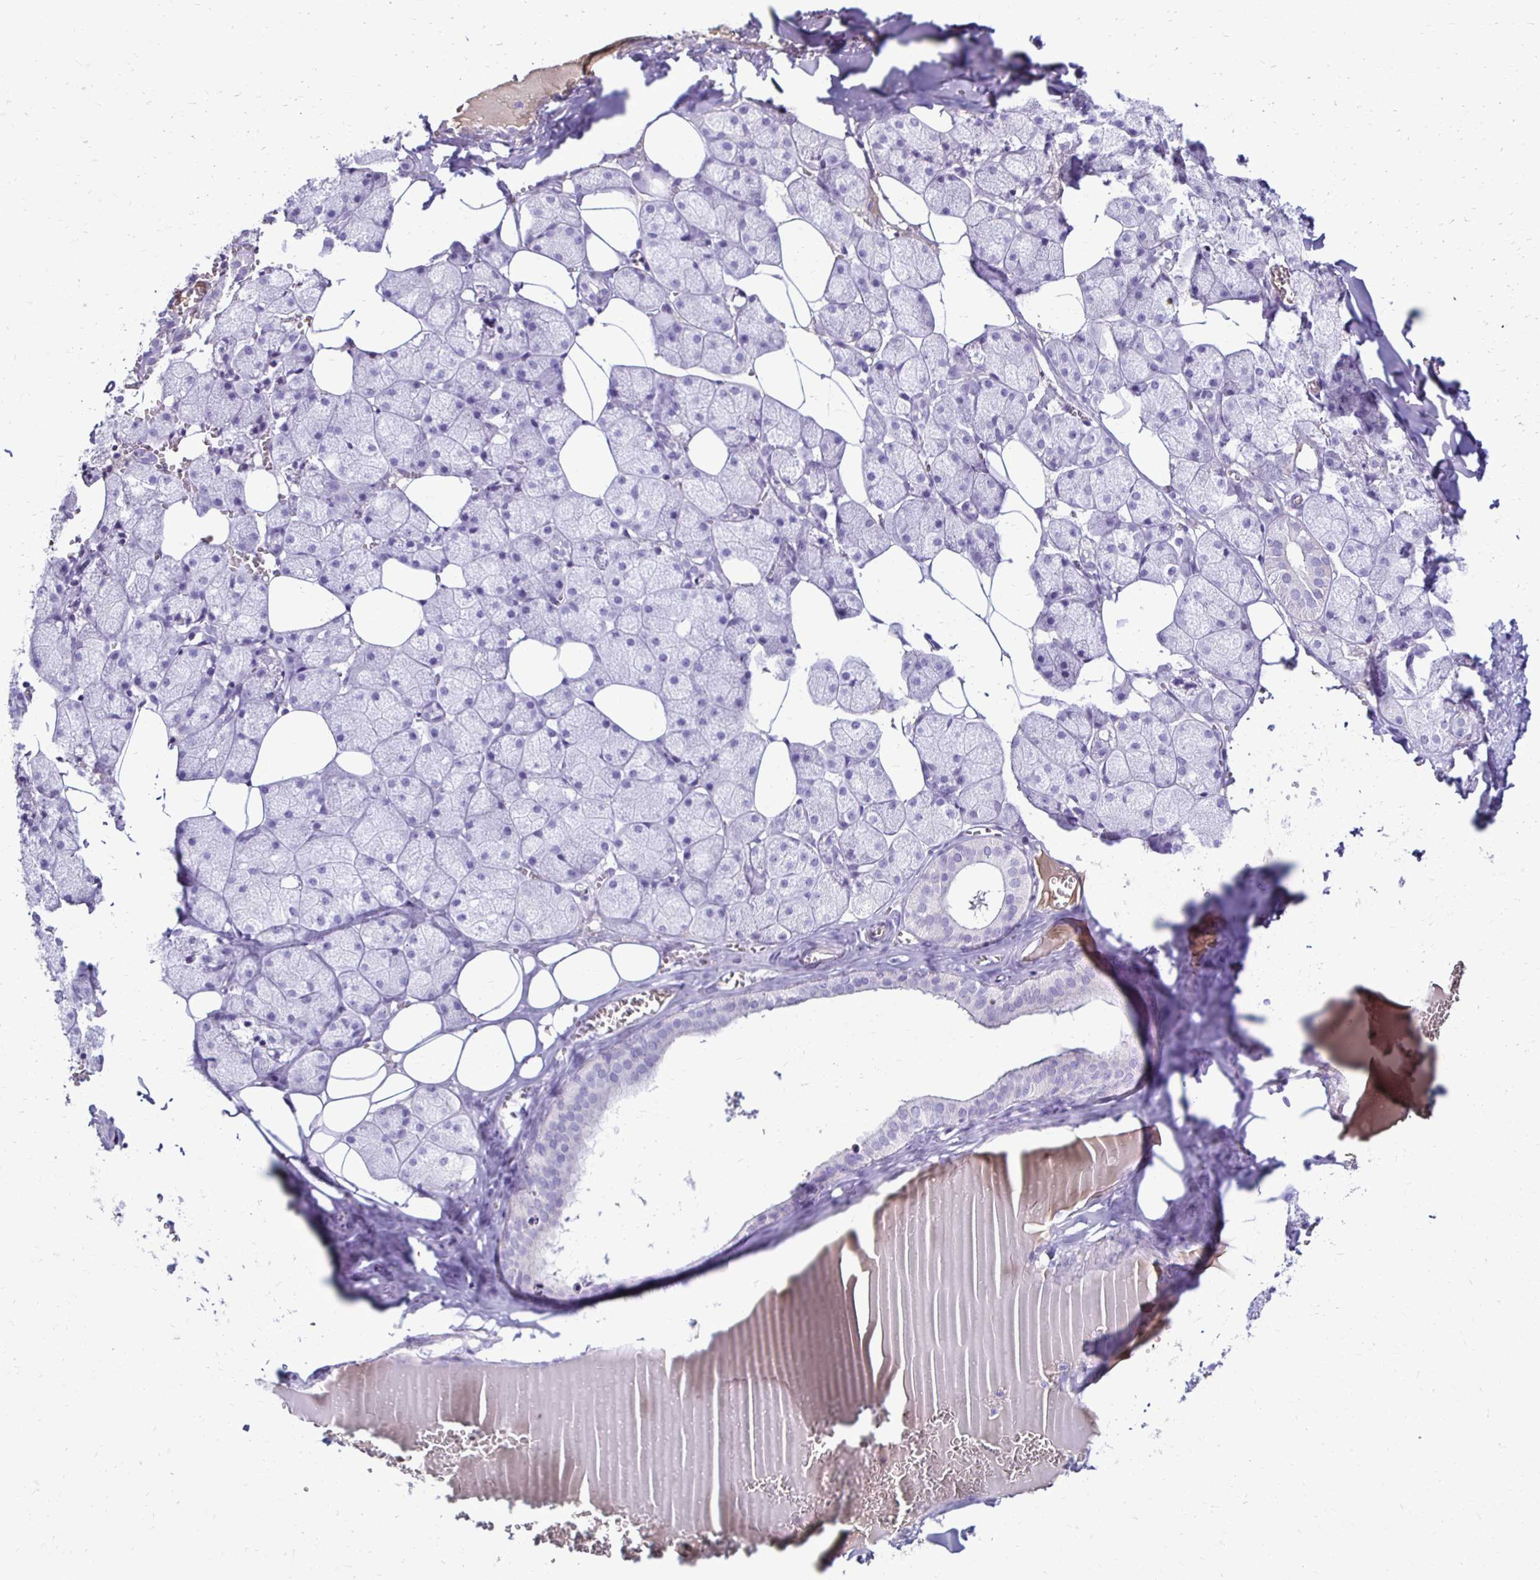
{"staining": {"intensity": "negative", "quantity": "none", "location": "none"}, "tissue": "salivary gland", "cell_type": "Glandular cells", "image_type": "normal", "snomed": [{"axis": "morphology", "description": "Normal tissue, NOS"}, {"axis": "topography", "description": "Salivary gland"}, {"axis": "topography", "description": "Peripheral nerve tissue"}], "caption": "Immunohistochemistry histopathology image of unremarkable salivary gland stained for a protein (brown), which reveals no staining in glandular cells. Nuclei are stained in blue.", "gene": "RHBDL3", "patient": {"sex": "male", "age": 38}}